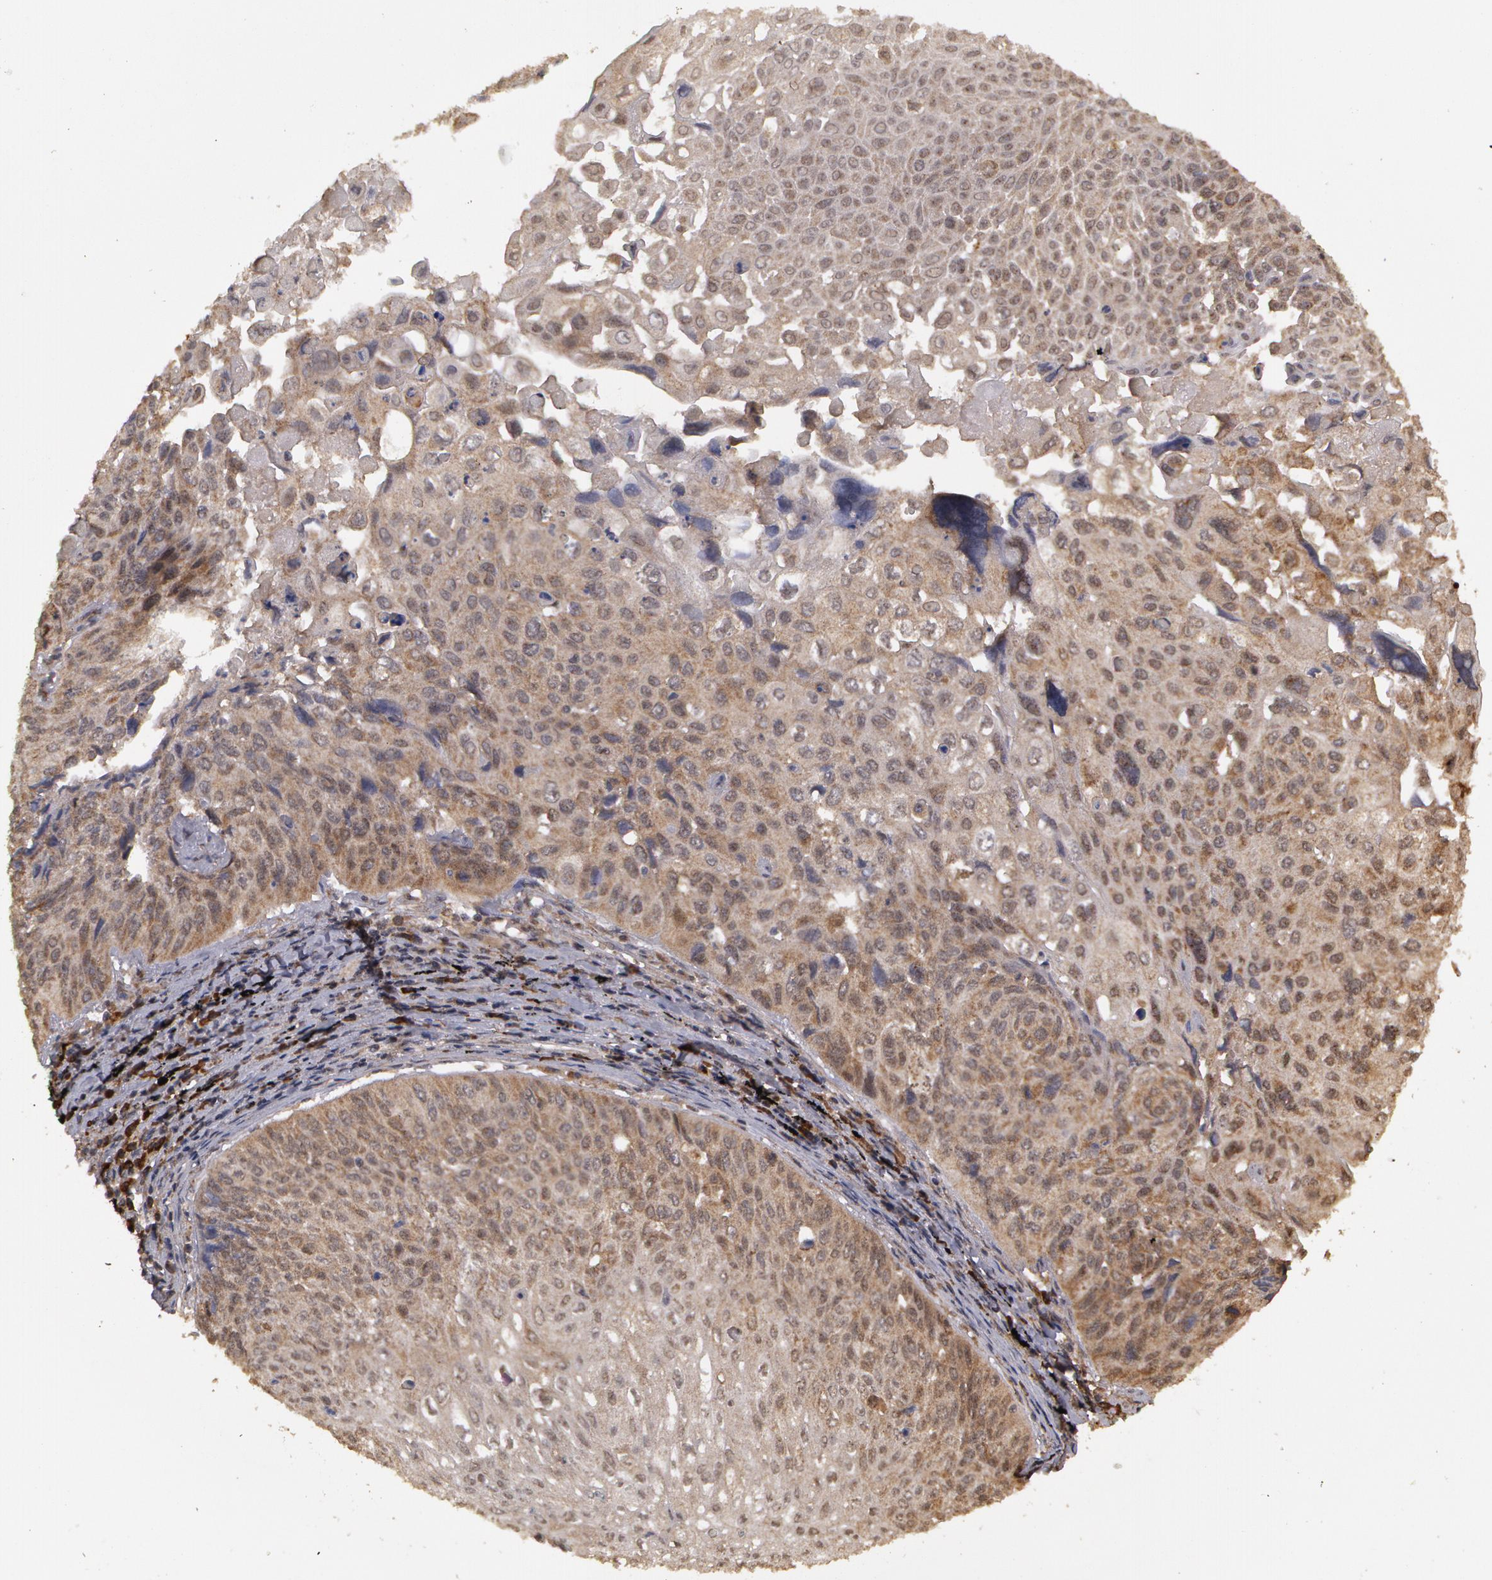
{"staining": {"intensity": "moderate", "quantity": ">75%", "location": "cytoplasmic/membranous"}, "tissue": "lung cancer", "cell_type": "Tumor cells", "image_type": "cancer", "snomed": [{"axis": "morphology", "description": "Adenocarcinoma, NOS"}, {"axis": "topography", "description": "Lung"}], "caption": "Adenocarcinoma (lung) tissue displays moderate cytoplasmic/membranous positivity in about >75% of tumor cells", "gene": "GLIS1", "patient": {"sex": "male", "age": 60}}